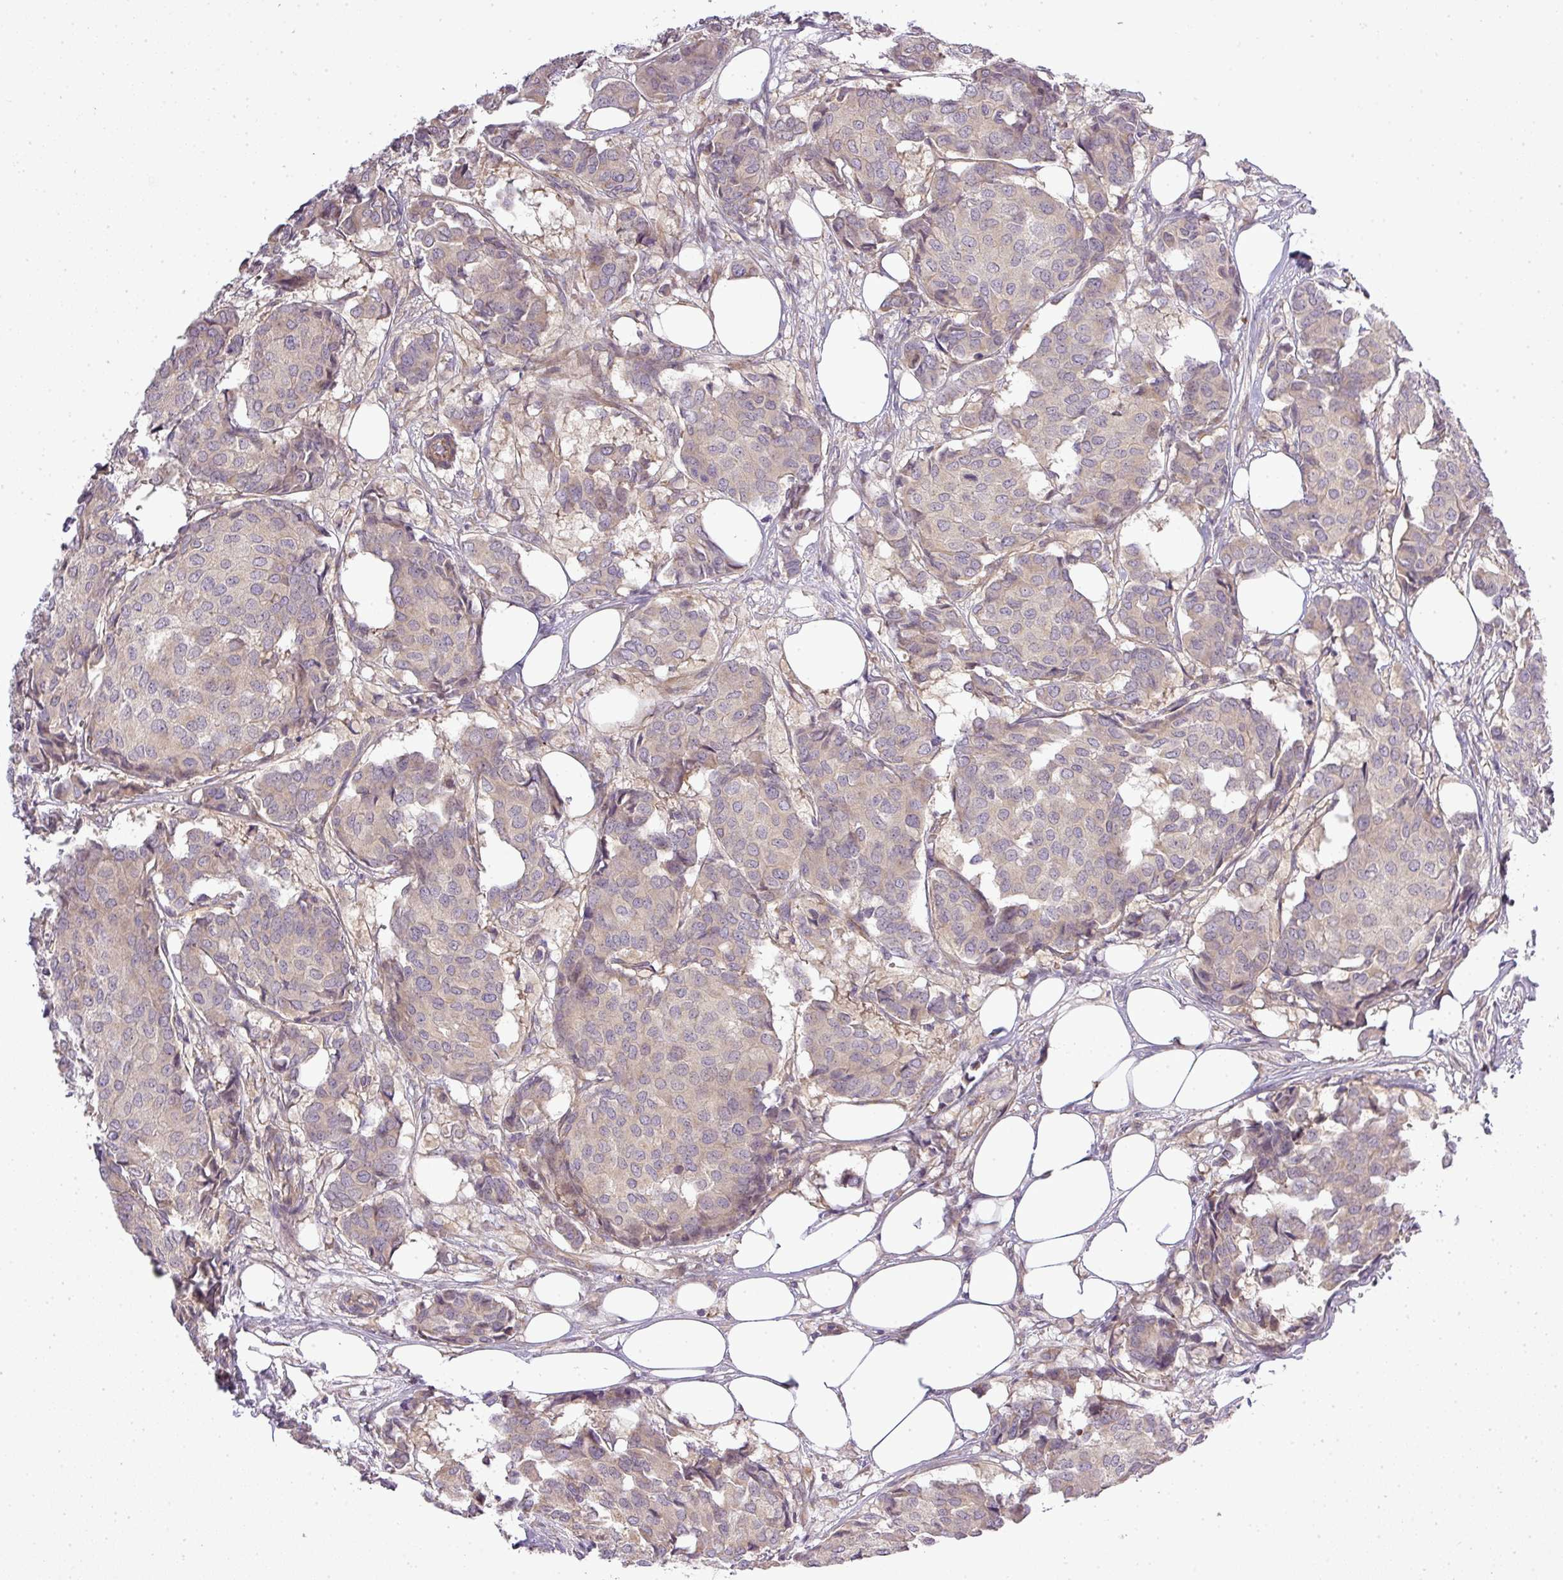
{"staining": {"intensity": "weak", "quantity": "25%-75%", "location": "cytoplasmic/membranous"}, "tissue": "breast cancer", "cell_type": "Tumor cells", "image_type": "cancer", "snomed": [{"axis": "morphology", "description": "Duct carcinoma"}, {"axis": "topography", "description": "Breast"}], "caption": "The immunohistochemical stain labels weak cytoplasmic/membranous expression in tumor cells of breast cancer (intraductal carcinoma) tissue.", "gene": "ZDHHC1", "patient": {"sex": "female", "age": 75}}